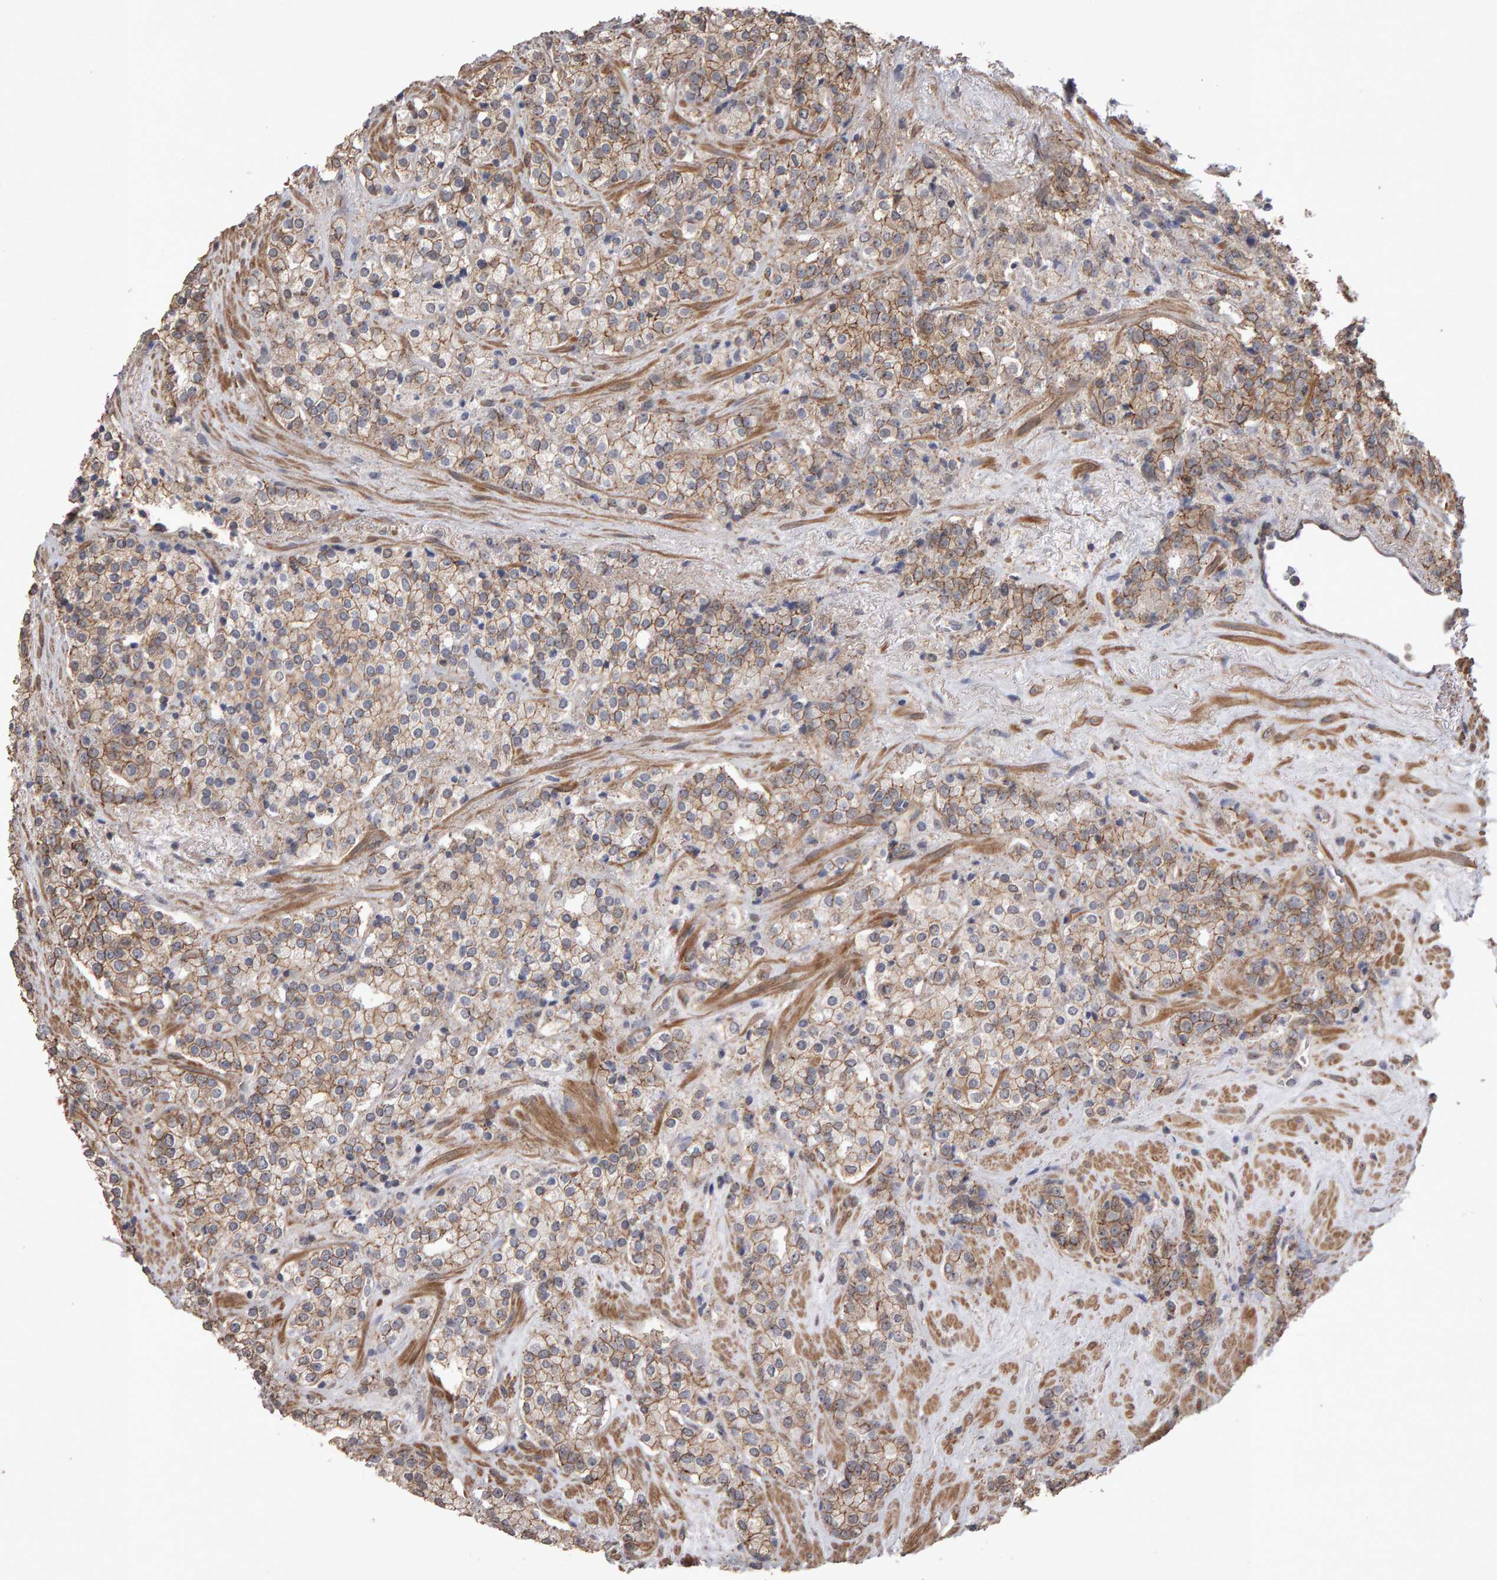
{"staining": {"intensity": "moderate", "quantity": ">75%", "location": "cytoplasmic/membranous"}, "tissue": "prostate cancer", "cell_type": "Tumor cells", "image_type": "cancer", "snomed": [{"axis": "morphology", "description": "Adenocarcinoma, High grade"}, {"axis": "topography", "description": "Prostate"}], "caption": "A brown stain highlights moderate cytoplasmic/membranous expression of a protein in prostate high-grade adenocarcinoma tumor cells.", "gene": "SCRIB", "patient": {"sex": "male", "age": 71}}